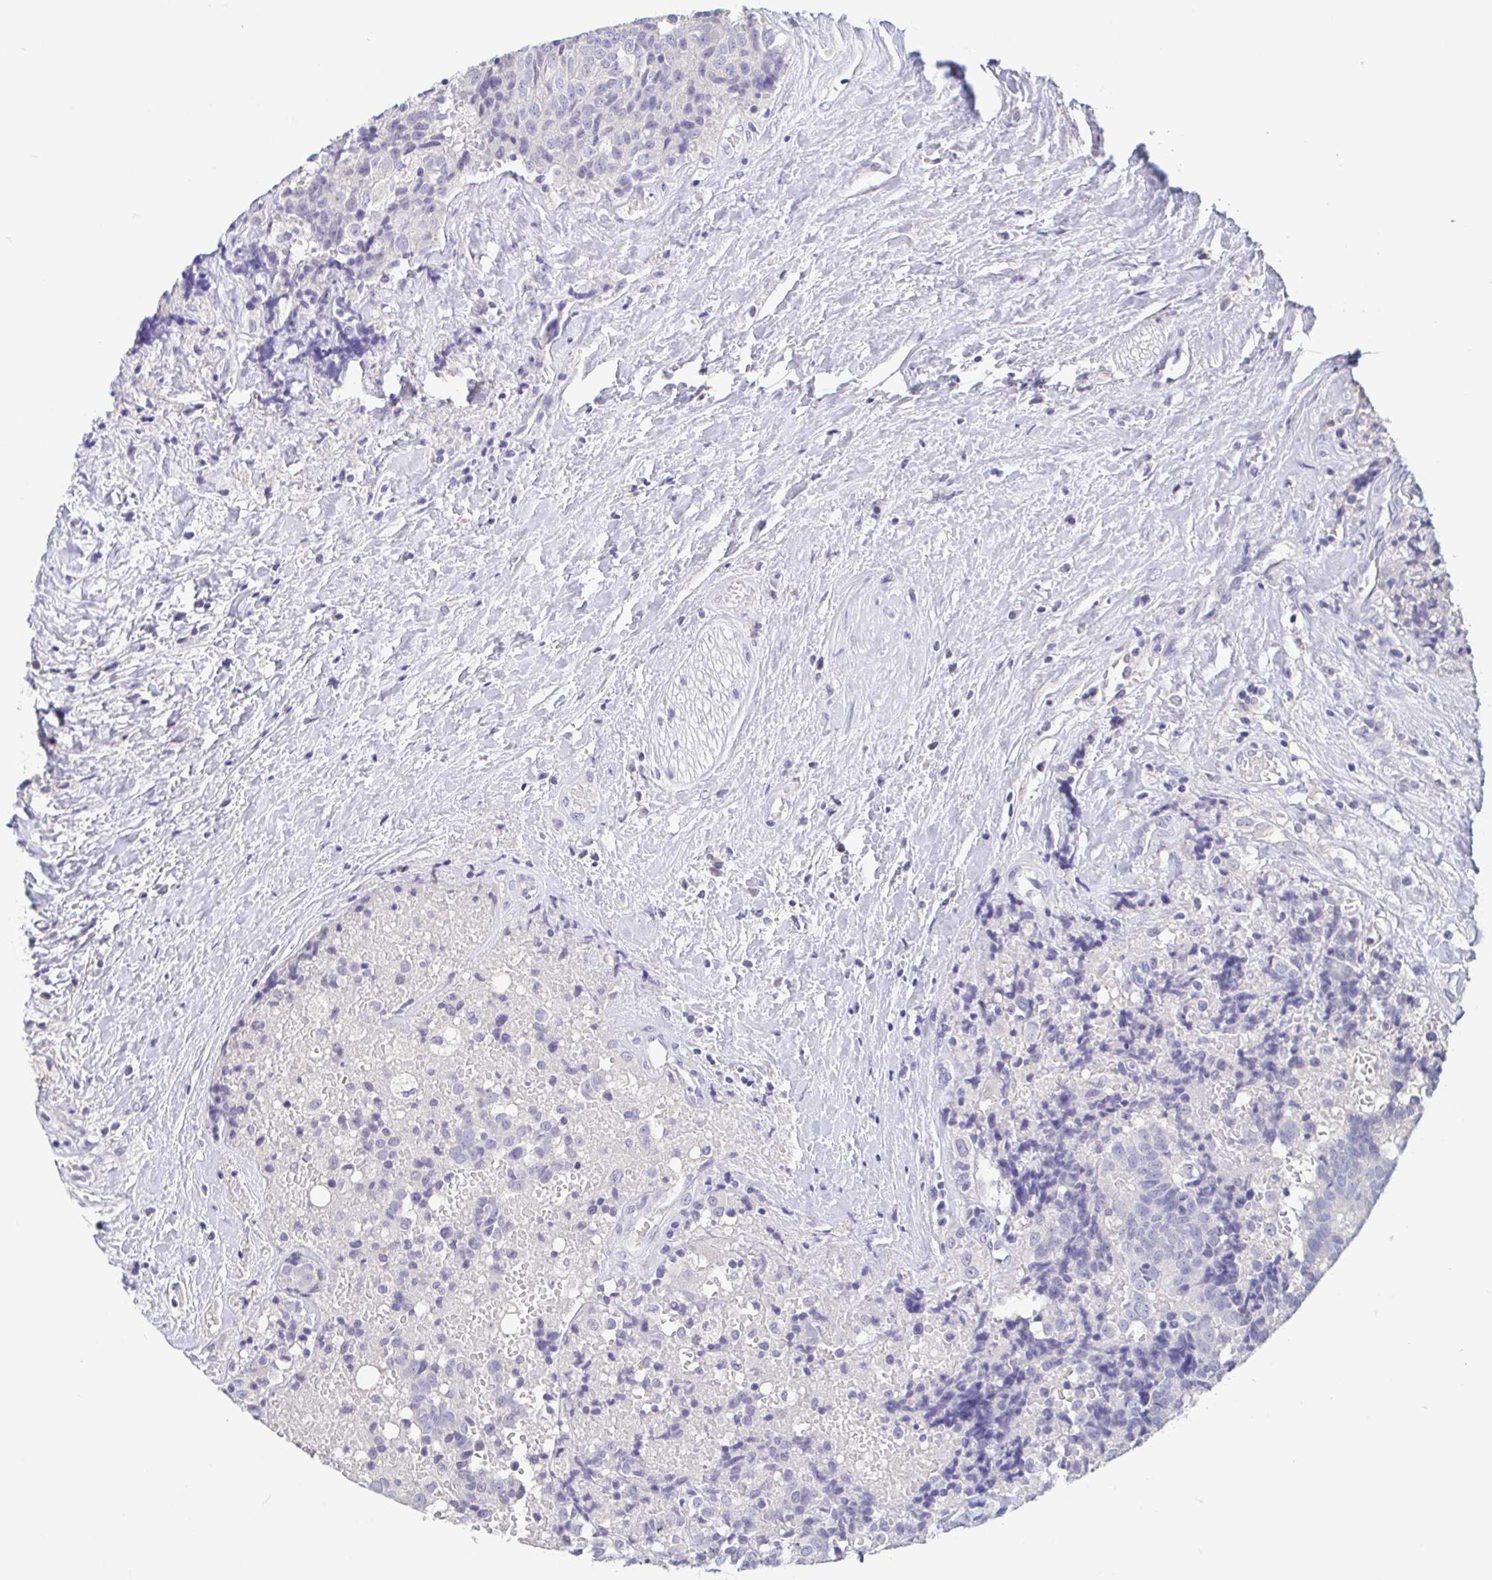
{"staining": {"intensity": "negative", "quantity": "none", "location": "none"}, "tissue": "prostate cancer", "cell_type": "Tumor cells", "image_type": "cancer", "snomed": [{"axis": "morphology", "description": "Adenocarcinoma, High grade"}, {"axis": "topography", "description": "Prostate and seminal vesicle, NOS"}], "caption": "High power microscopy micrograph of an IHC micrograph of prostate cancer, revealing no significant positivity in tumor cells. The staining is performed using DAB brown chromogen with nuclei counter-stained in using hematoxylin.", "gene": "TREH", "patient": {"sex": "male", "age": 60}}